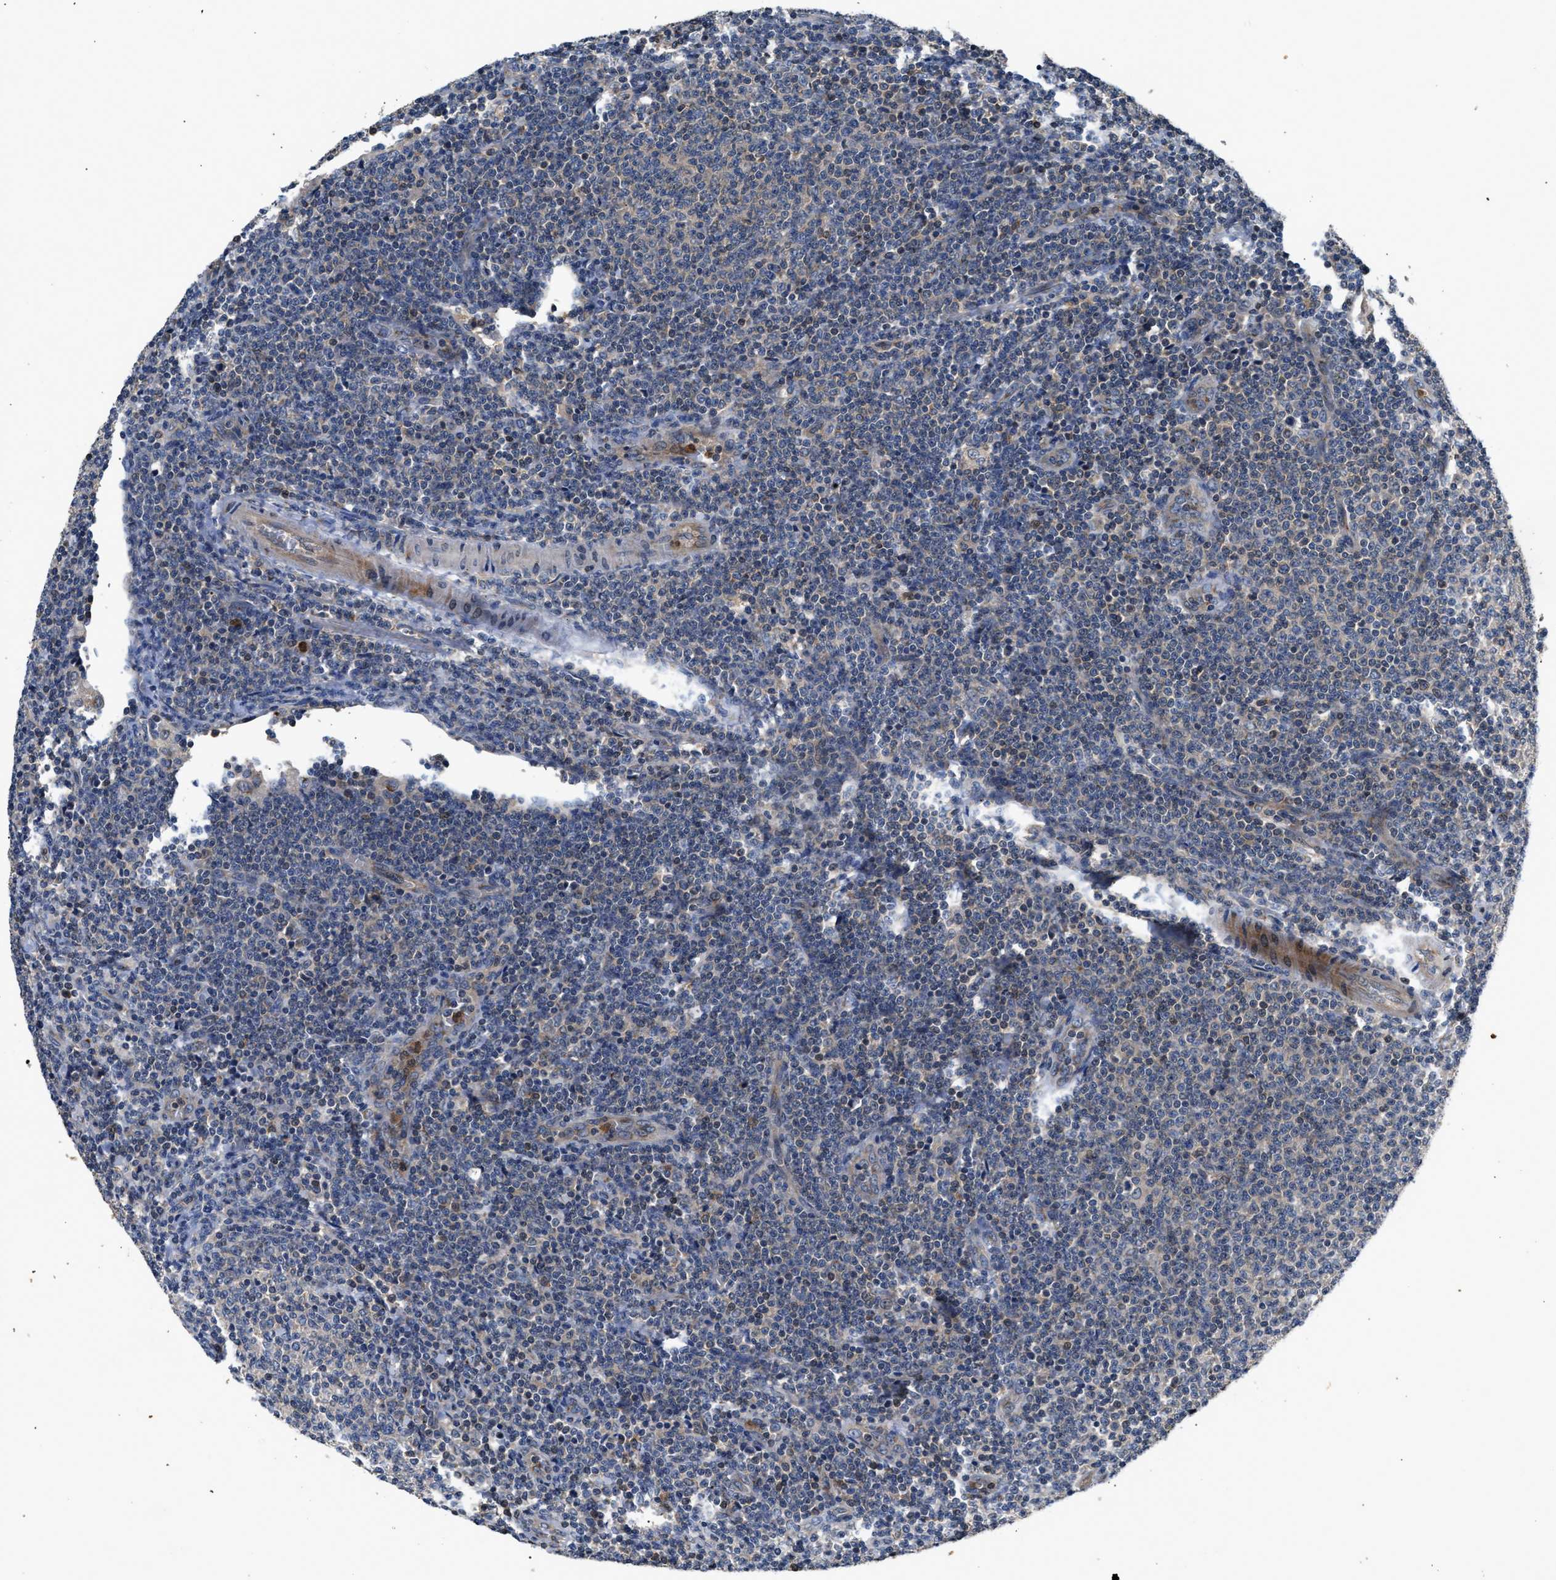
{"staining": {"intensity": "negative", "quantity": "none", "location": "none"}, "tissue": "lymphoma", "cell_type": "Tumor cells", "image_type": "cancer", "snomed": [{"axis": "morphology", "description": "Malignant lymphoma, non-Hodgkin's type, Low grade"}, {"axis": "topography", "description": "Lymph node"}], "caption": "An immunohistochemistry image of lymphoma is shown. There is no staining in tumor cells of lymphoma.", "gene": "CHUK", "patient": {"sex": "male", "age": 66}}